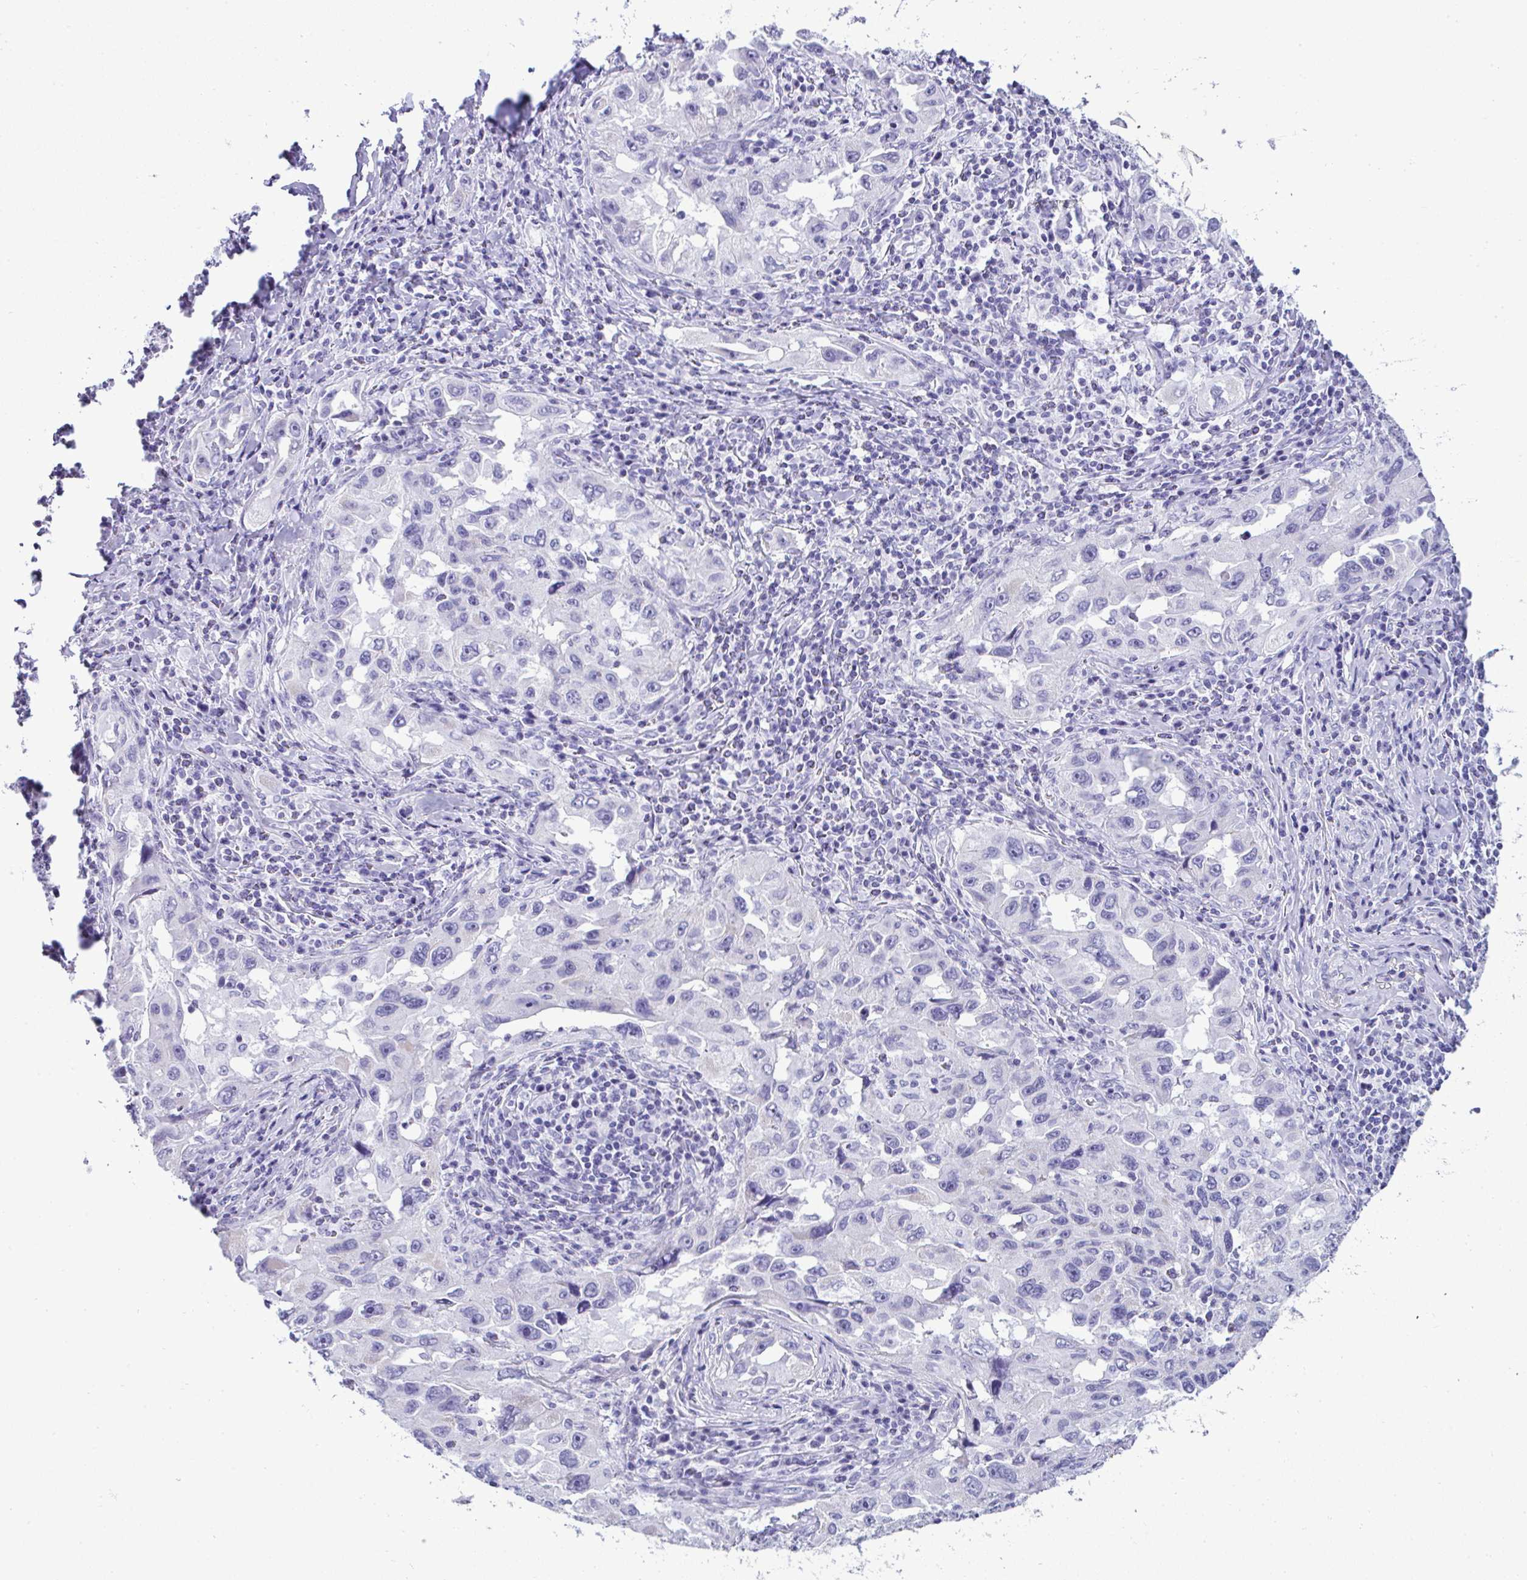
{"staining": {"intensity": "negative", "quantity": "none", "location": "none"}, "tissue": "lung cancer", "cell_type": "Tumor cells", "image_type": "cancer", "snomed": [{"axis": "morphology", "description": "Adenocarcinoma, NOS"}, {"axis": "topography", "description": "Lung"}], "caption": "Human adenocarcinoma (lung) stained for a protein using immunohistochemistry shows no staining in tumor cells.", "gene": "RNF183", "patient": {"sex": "female", "age": 73}}